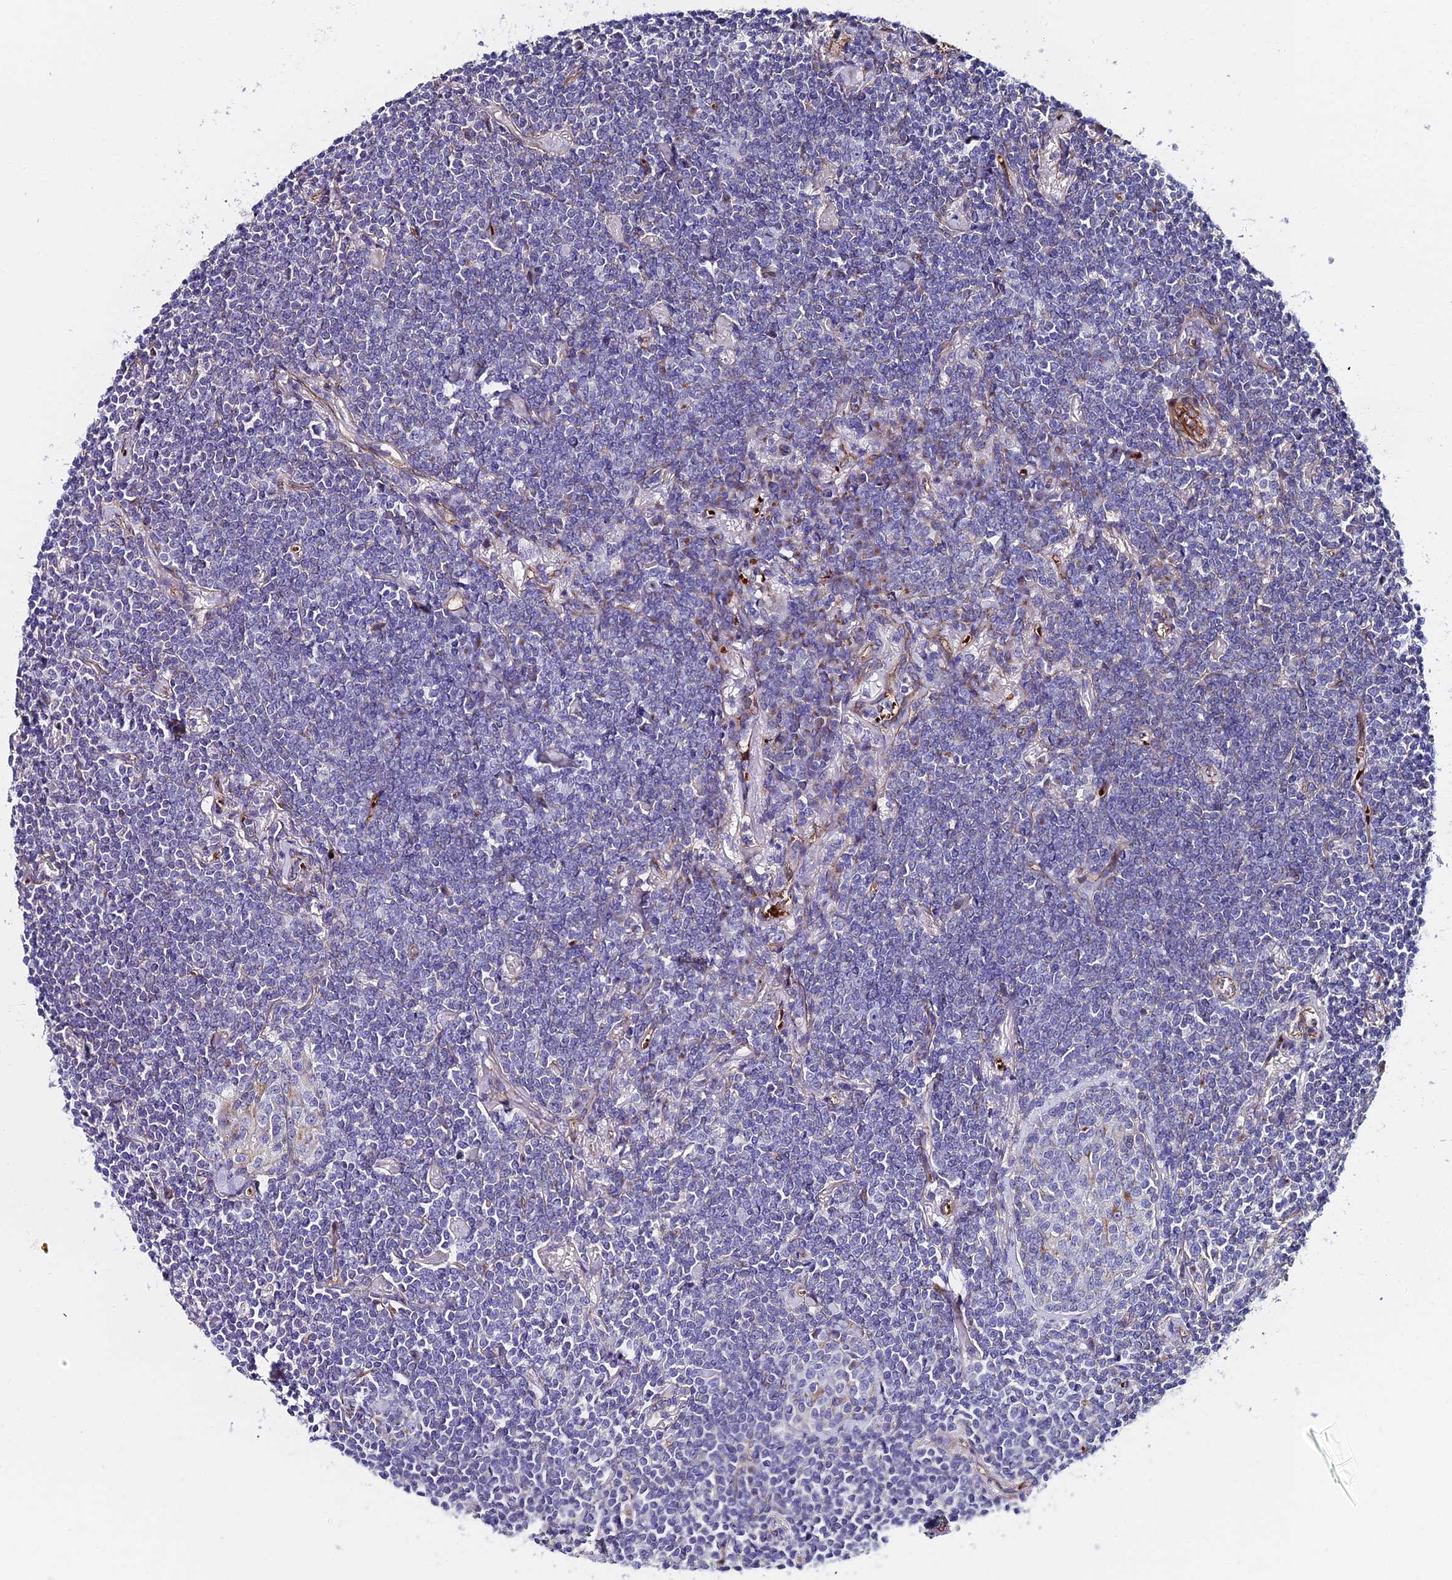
{"staining": {"intensity": "negative", "quantity": "none", "location": "none"}, "tissue": "lymphoma", "cell_type": "Tumor cells", "image_type": "cancer", "snomed": [{"axis": "morphology", "description": "Malignant lymphoma, non-Hodgkin's type, Low grade"}, {"axis": "topography", "description": "Lung"}], "caption": "IHC of human low-grade malignant lymphoma, non-Hodgkin's type displays no staining in tumor cells.", "gene": "ADGRF3", "patient": {"sex": "female", "age": 71}}